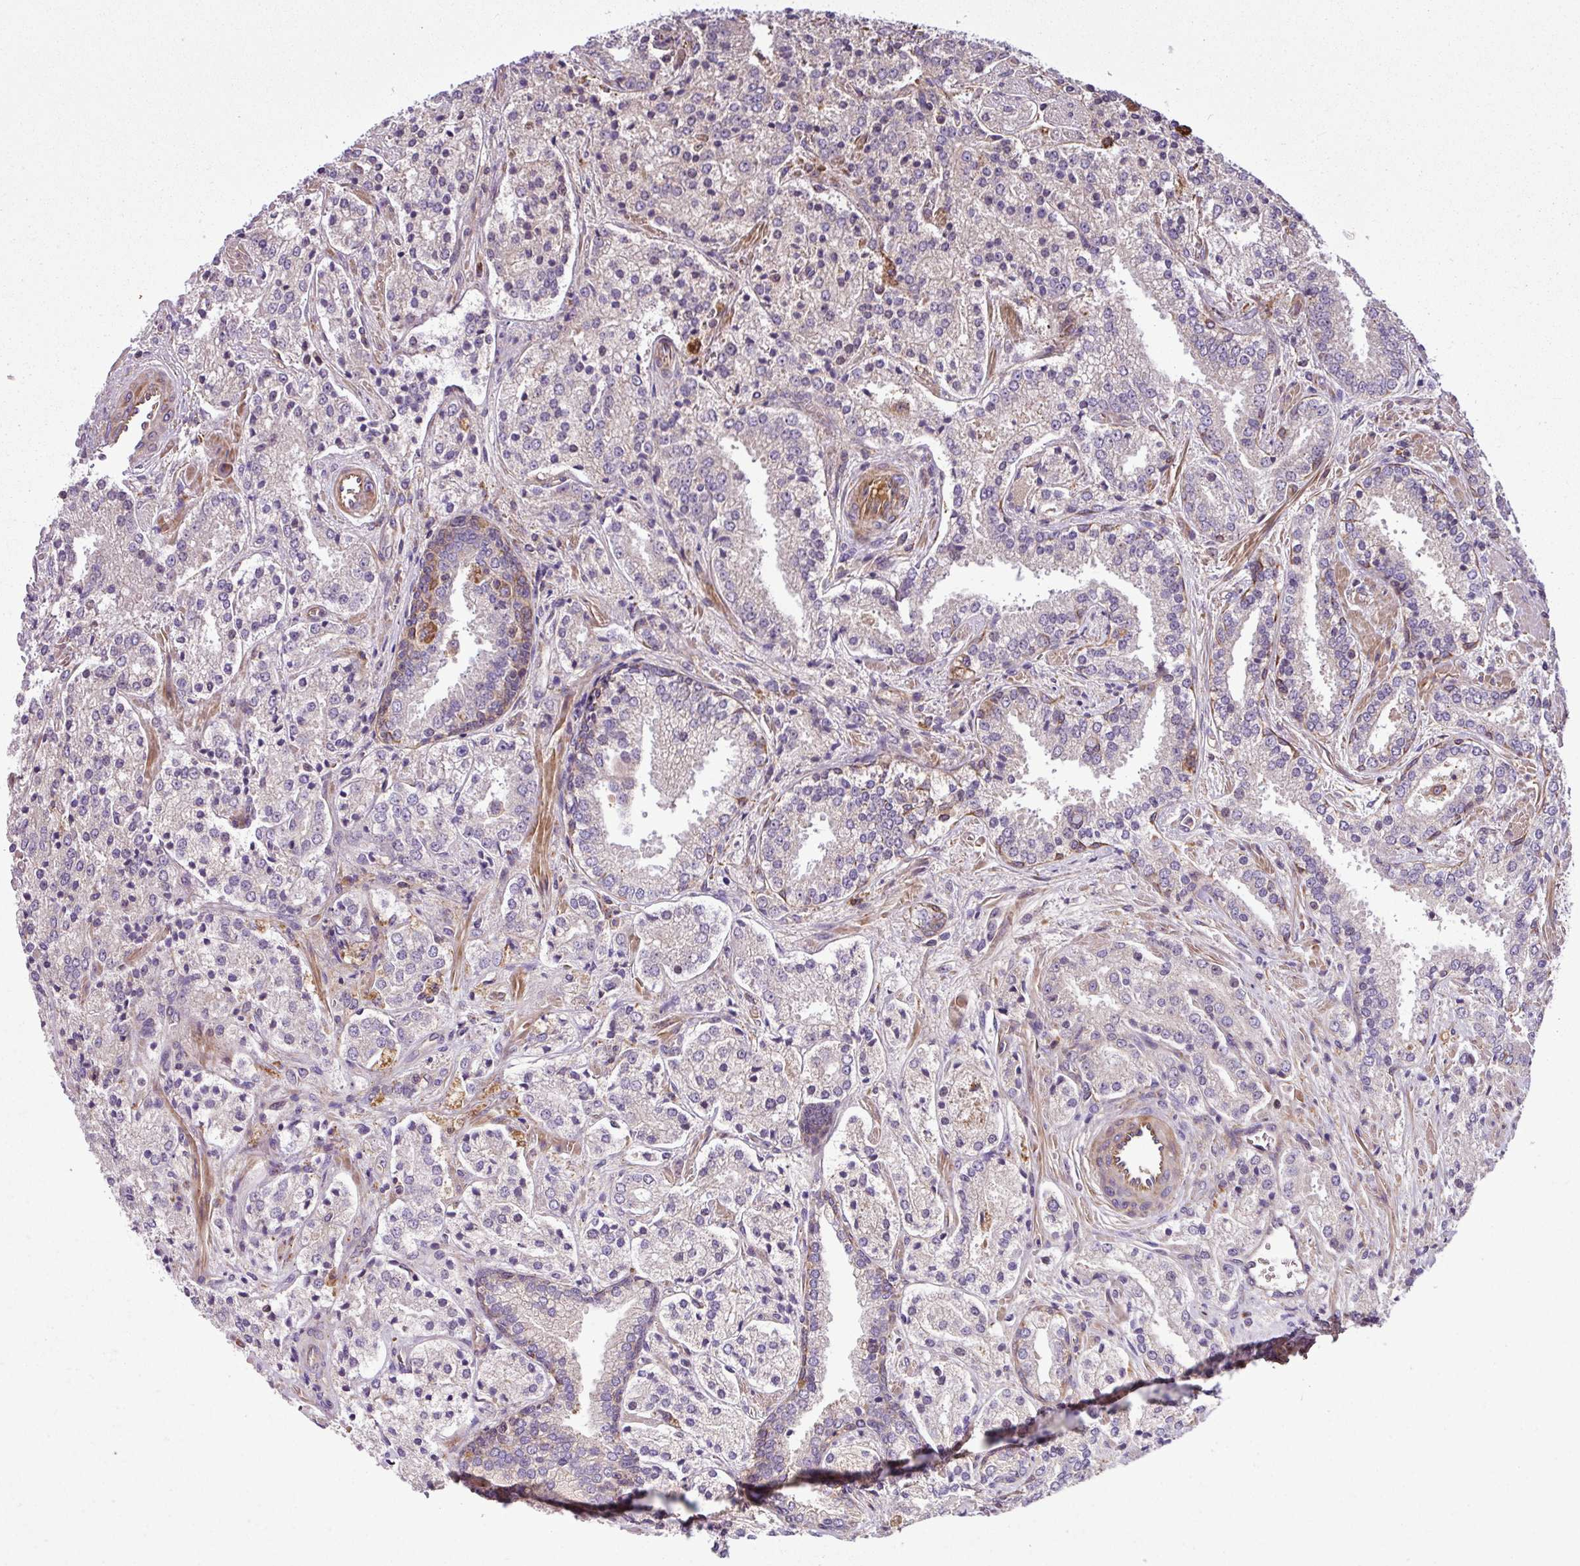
{"staining": {"intensity": "negative", "quantity": "none", "location": "none"}, "tissue": "prostate cancer", "cell_type": "Tumor cells", "image_type": "cancer", "snomed": [{"axis": "morphology", "description": "Adenocarcinoma, High grade"}, {"axis": "topography", "description": "Prostate"}], "caption": "Tumor cells are negative for protein expression in human high-grade adenocarcinoma (prostate).", "gene": "ZNF266", "patient": {"sex": "male", "age": 63}}